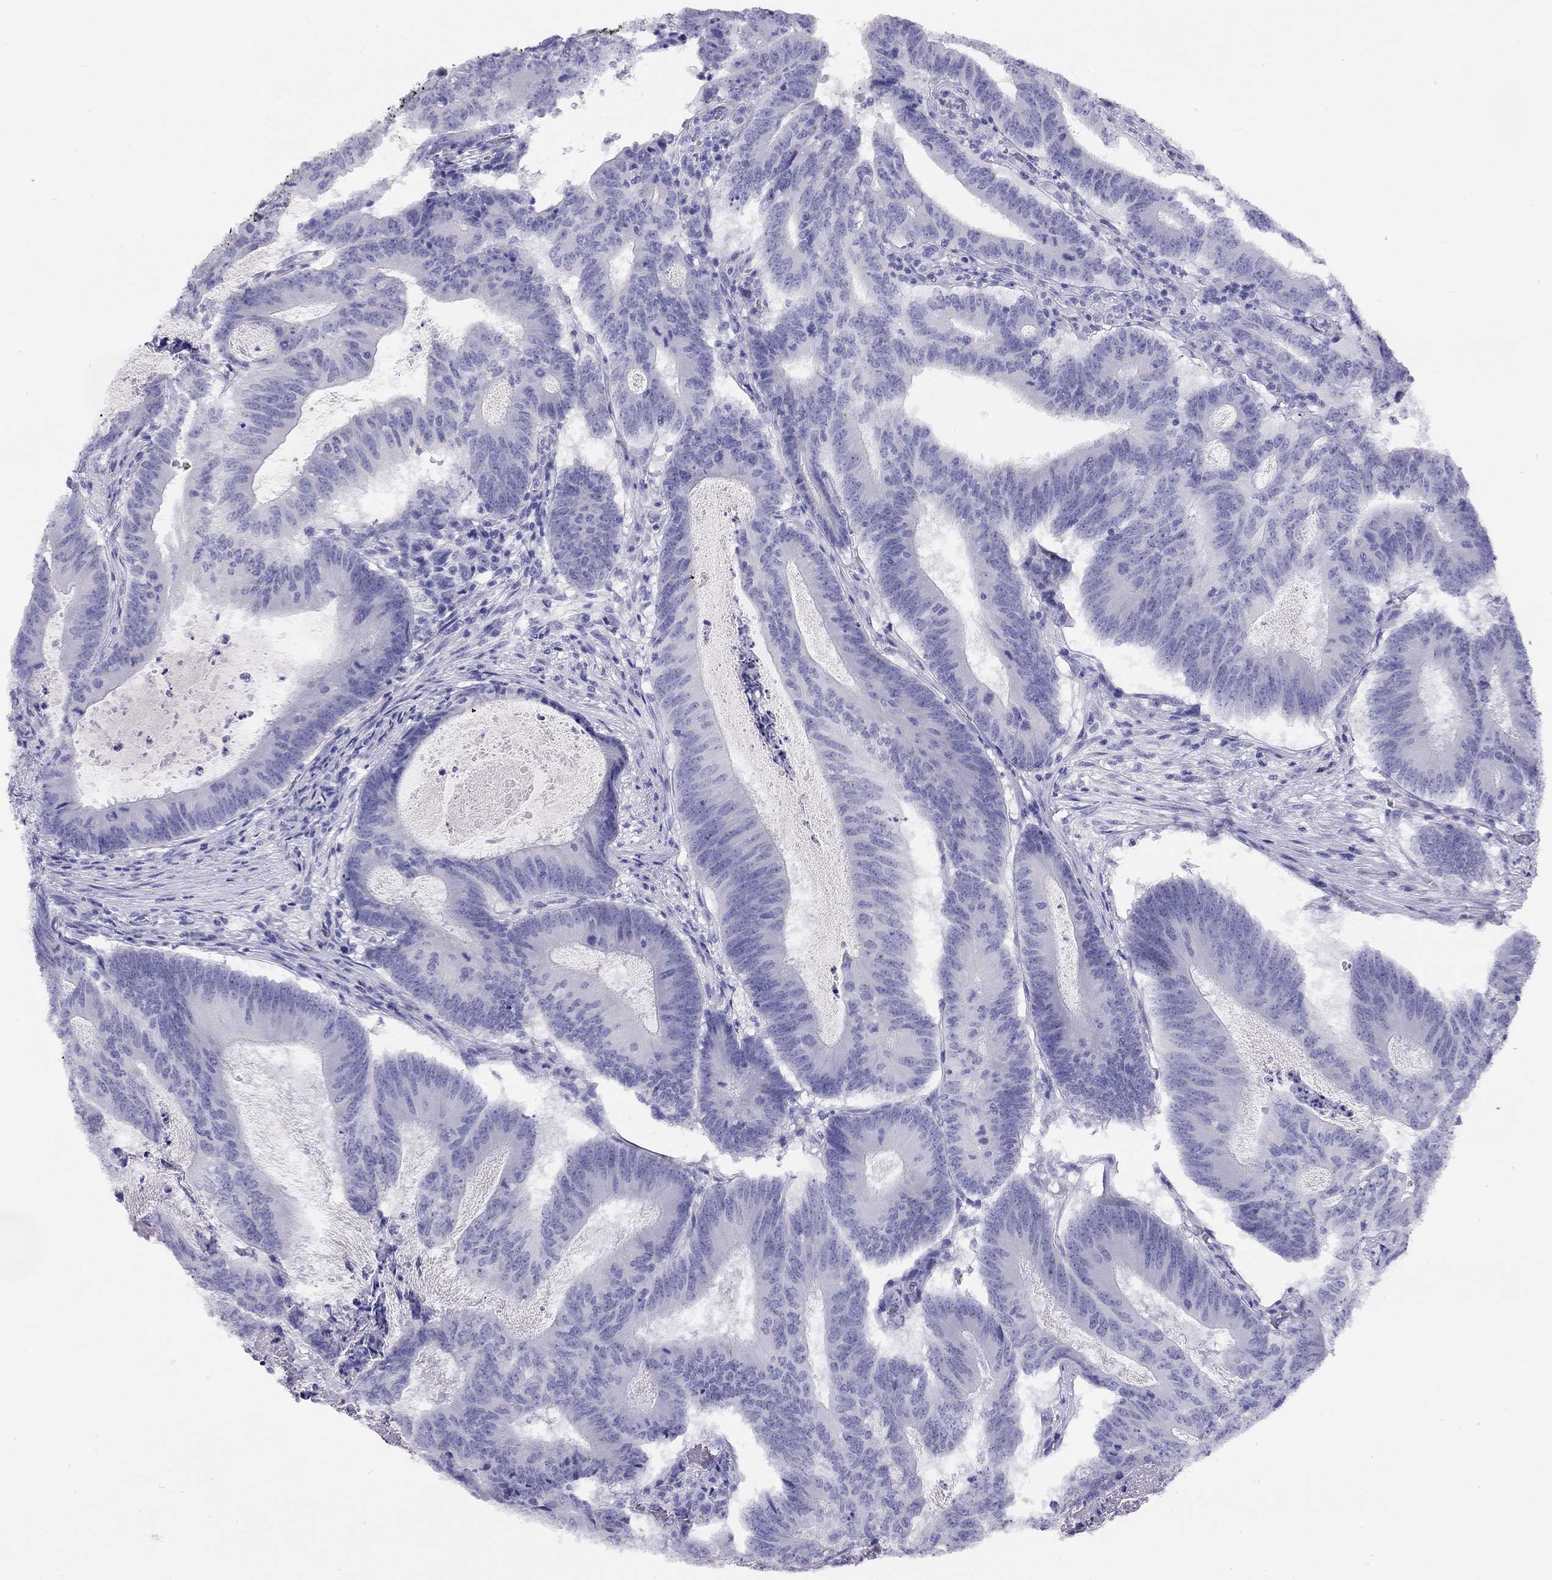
{"staining": {"intensity": "negative", "quantity": "none", "location": "none"}, "tissue": "colorectal cancer", "cell_type": "Tumor cells", "image_type": "cancer", "snomed": [{"axis": "morphology", "description": "Adenocarcinoma, NOS"}, {"axis": "topography", "description": "Colon"}], "caption": "This is an immunohistochemistry micrograph of human colorectal cancer. There is no staining in tumor cells.", "gene": "LRIT2", "patient": {"sex": "female", "age": 70}}